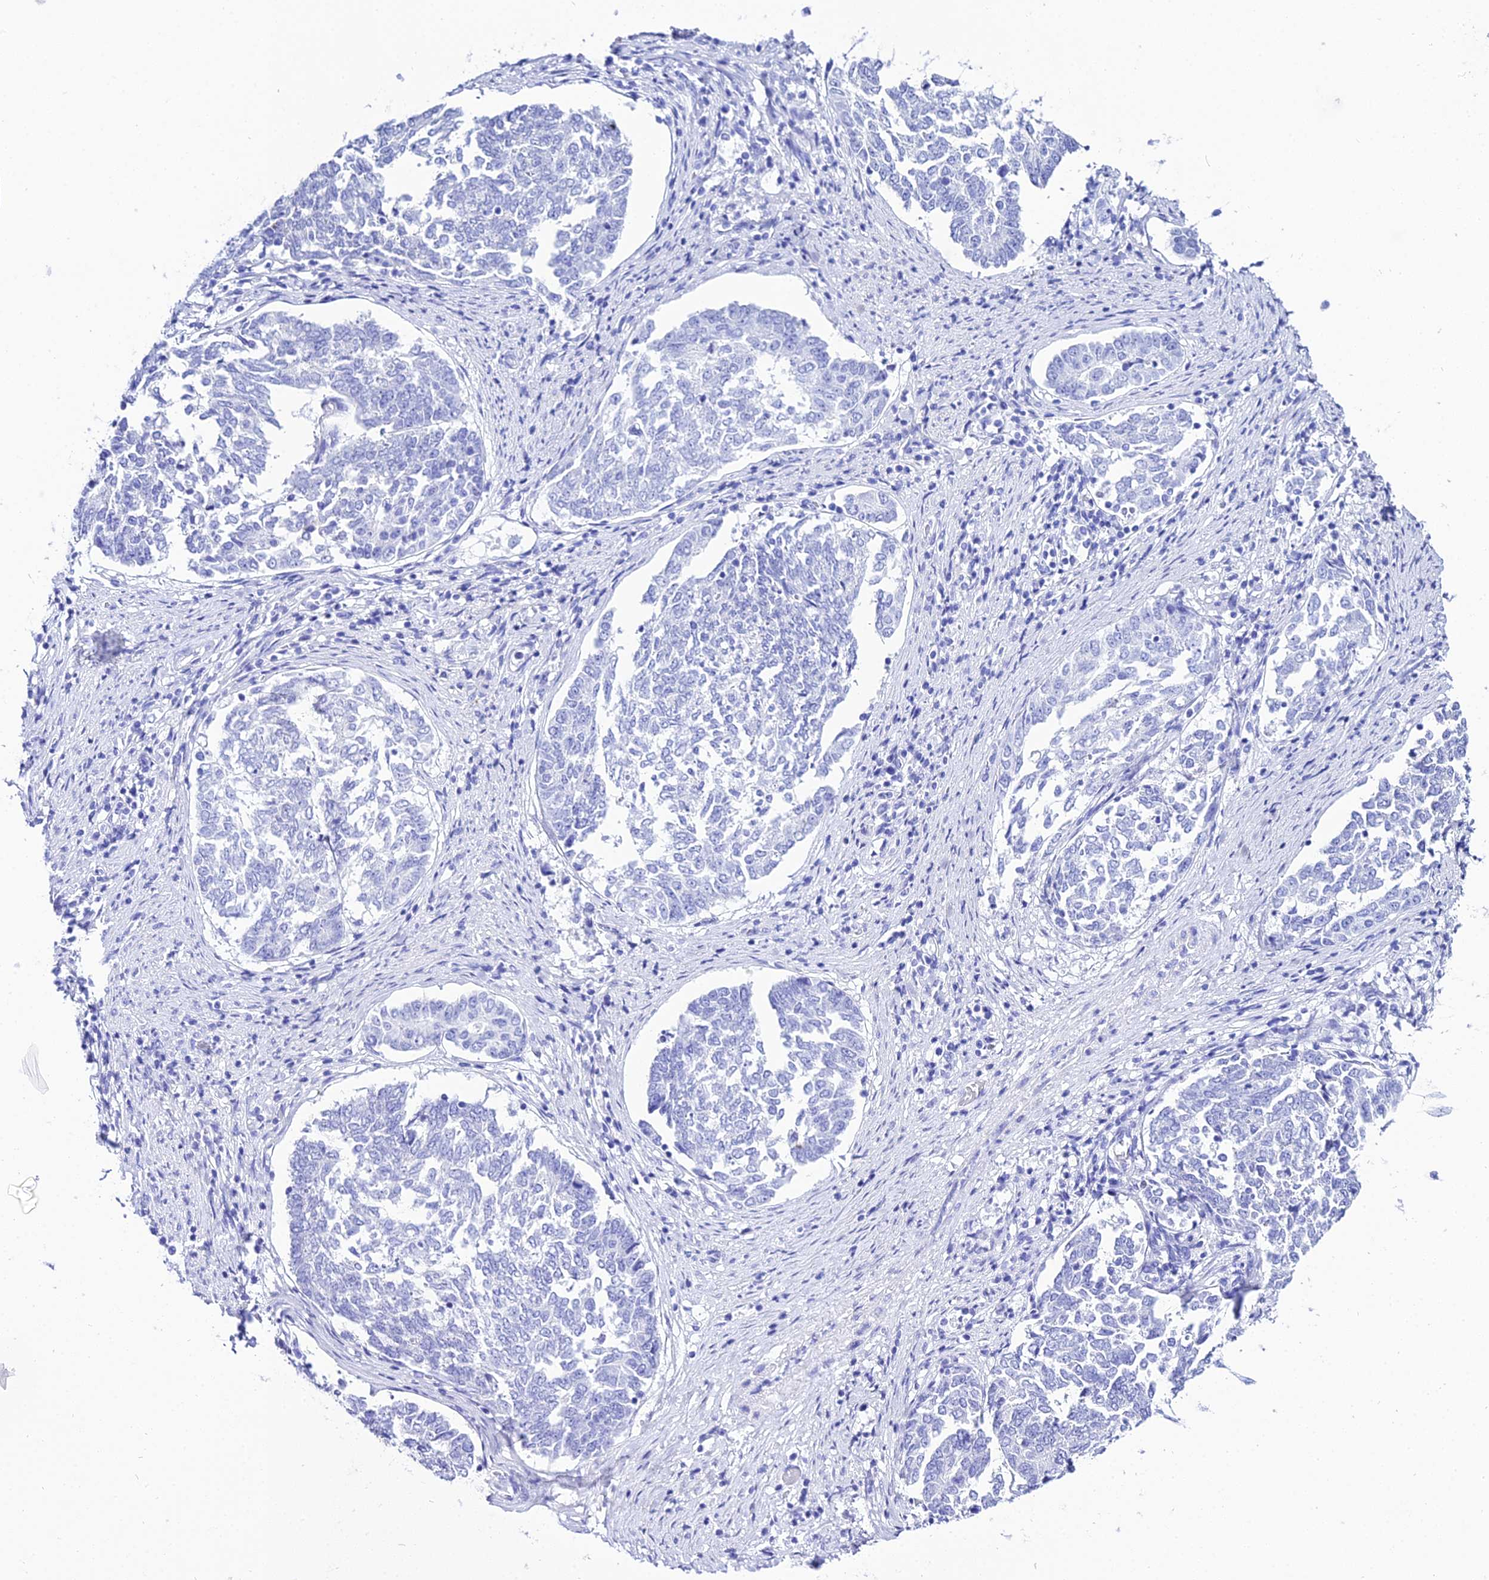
{"staining": {"intensity": "negative", "quantity": "none", "location": "none"}, "tissue": "endometrial cancer", "cell_type": "Tumor cells", "image_type": "cancer", "snomed": [{"axis": "morphology", "description": "Adenocarcinoma, NOS"}, {"axis": "topography", "description": "Endometrium"}], "caption": "Tumor cells are negative for protein expression in human endometrial cancer (adenocarcinoma).", "gene": "TRMT44", "patient": {"sex": "female", "age": 80}}